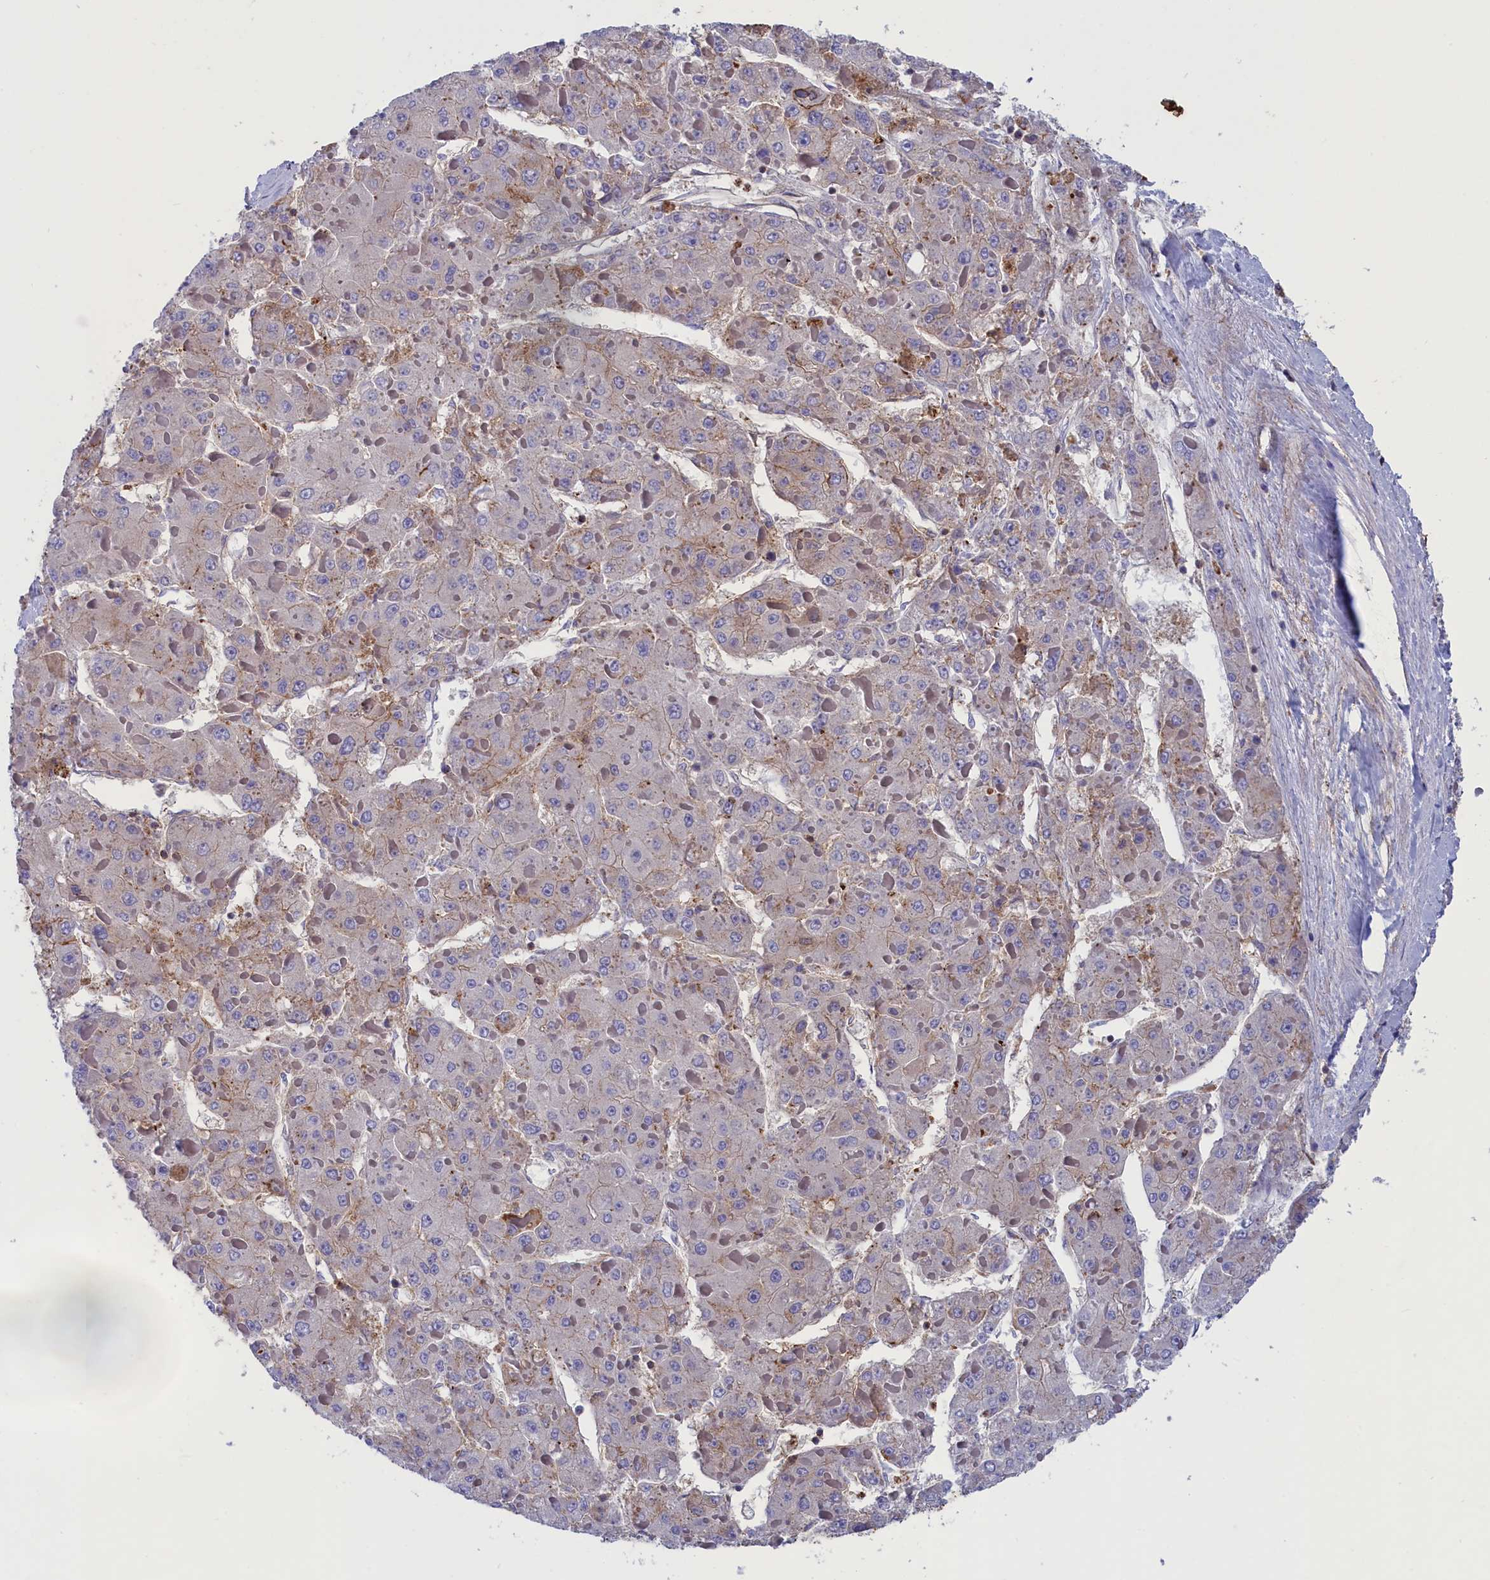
{"staining": {"intensity": "negative", "quantity": "none", "location": "none"}, "tissue": "liver cancer", "cell_type": "Tumor cells", "image_type": "cancer", "snomed": [{"axis": "morphology", "description": "Carcinoma, Hepatocellular, NOS"}, {"axis": "topography", "description": "Liver"}], "caption": "Immunohistochemistry of liver hepatocellular carcinoma displays no positivity in tumor cells.", "gene": "SCAMP4", "patient": {"sex": "female", "age": 73}}